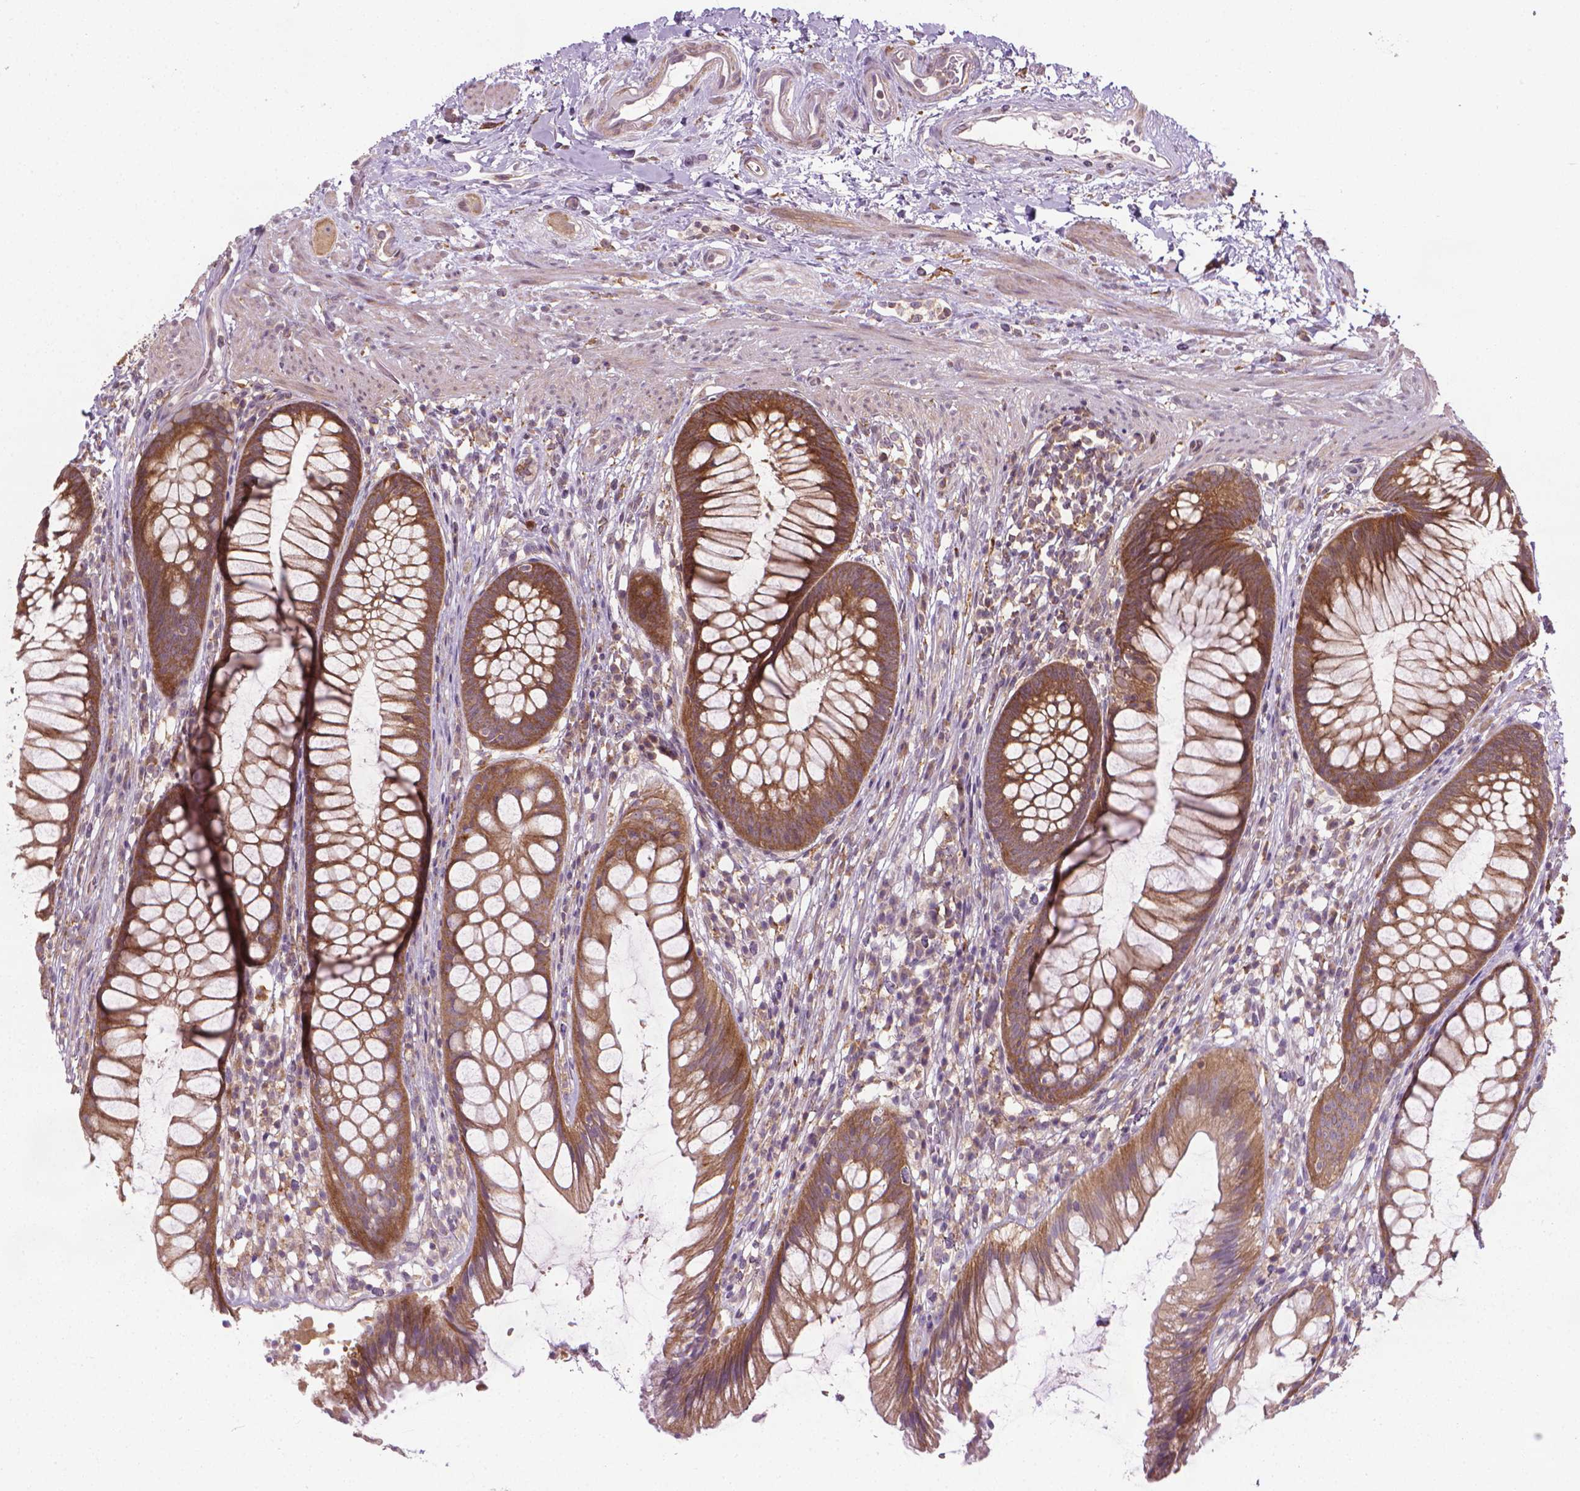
{"staining": {"intensity": "strong", "quantity": ">75%", "location": "cytoplasmic/membranous"}, "tissue": "rectum", "cell_type": "Glandular cells", "image_type": "normal", "snomed": [{"axis": "morphology", "description": "Normal tissue, NOS"}, {"axis": "topography", "description": "Smooth muscle"}, {"axis": "topography", "description": "Rectum"}], "caption": "A high amount of strong cytoplasmic/membranous positivity is appreciated in about >75% of glandular cells in benign rectum.", "gene": "PRAG1", "patient": {"sex": "male", "age": 53}}